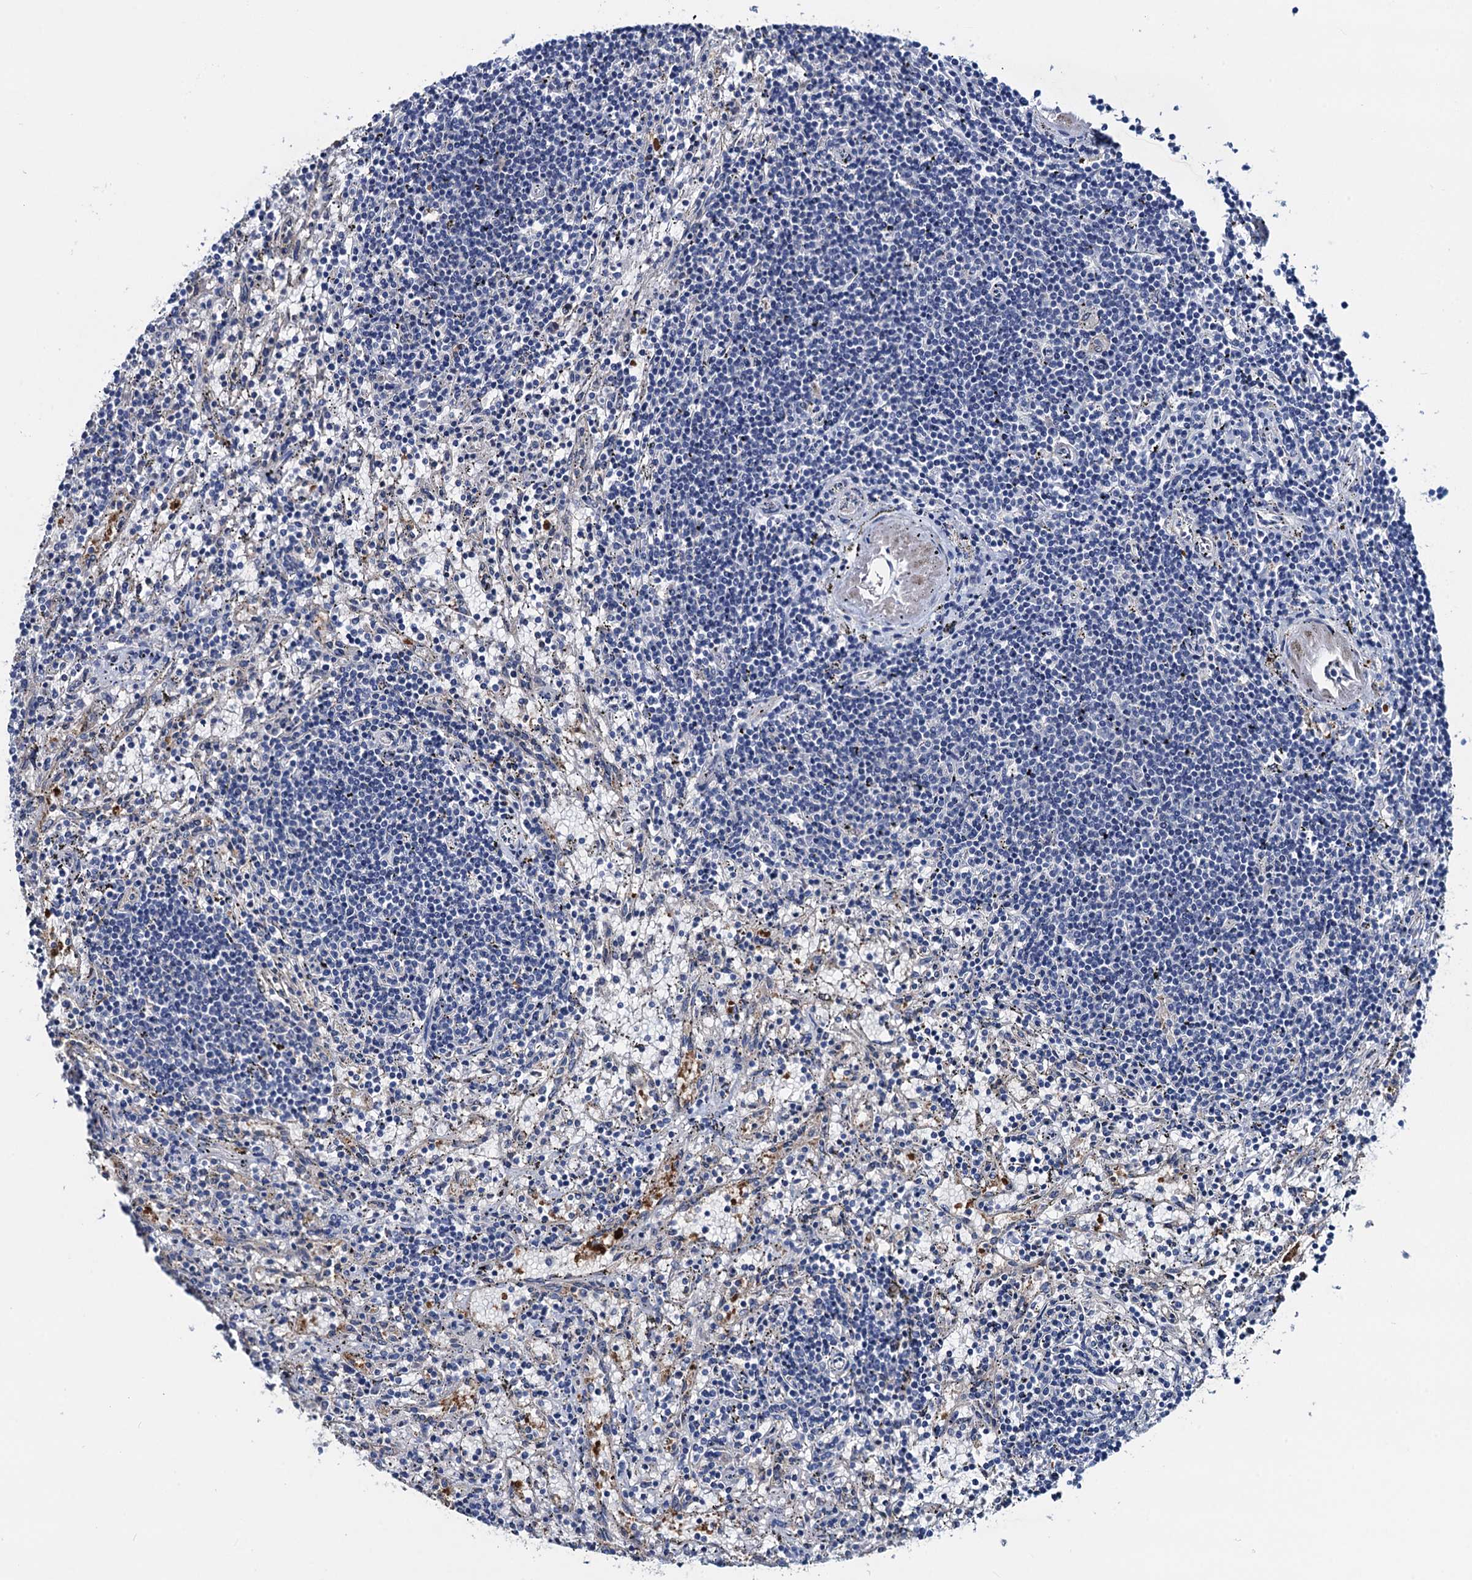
{"staining": {"intensity": "negative", "quantity": "none", "location": "none"}, "tissue": "lymphoma", "cell_type": "Tumor cells", "image_type": "cancer", "snomed": [{"axis": "morphology", "description": "Malignant lymphoma, non-Hodgkin's type, Low grade"}, {"axis": "topography", "description": "Spleen"}], "caption": "IHC of human lymphoma shows no staining in tumor cells.", "gene": "RTKN2", "patient": {"sex": "male", "age": 76}}